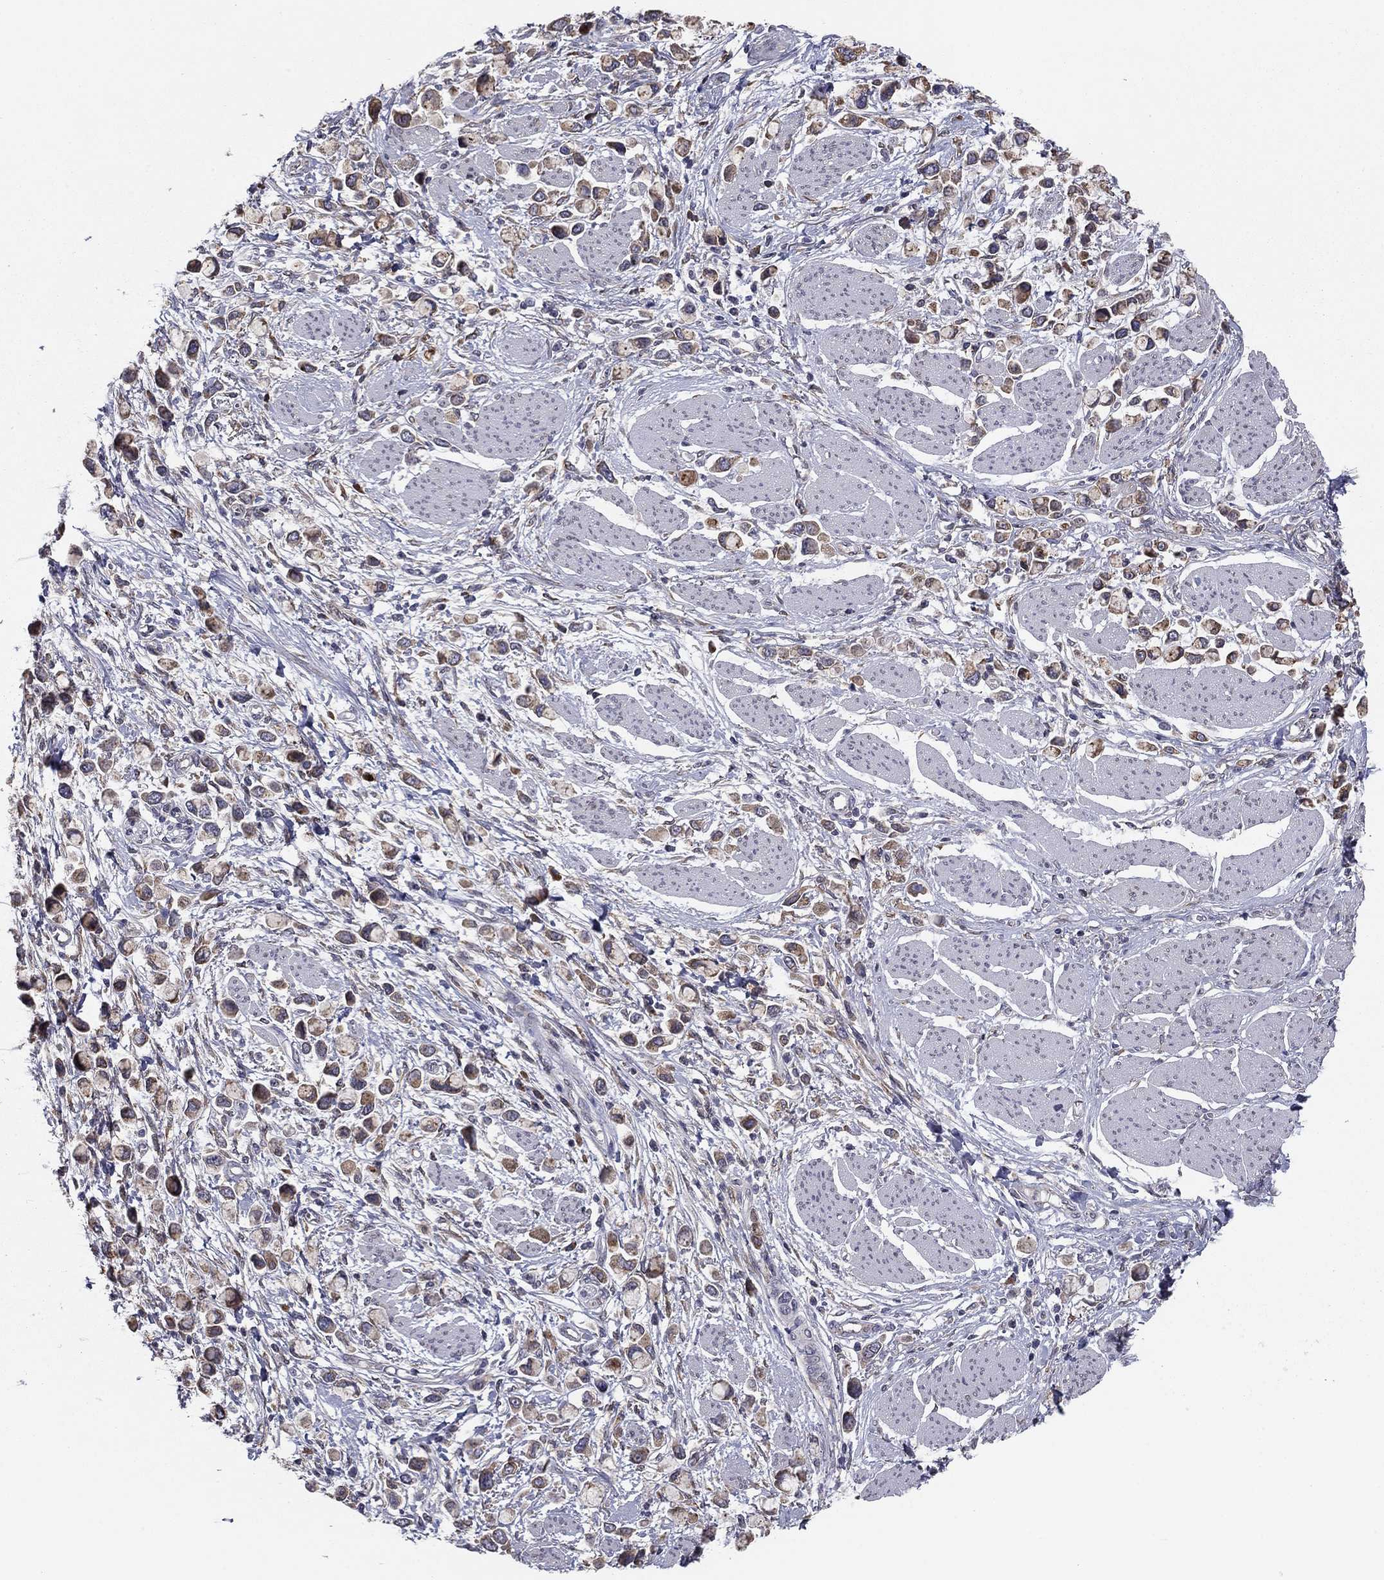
{"staining": {"intensity": "weak", "quantity": "25%-75%", "location": "cytoplasmic/membranous"}, "tissue": "stomach cancer", "cell_type": "Tumor cells", "image_type": "cancer", "snomed": [{"axis": "morphology", "description": "Adenocarcinoma, NOS"}, {"axis": "topography", "description": "Stomach"}], "caption": "Human stomach cancer (adenocarcinoma) stained with a brown dye reveals weak cytoplasmic/membranous positive staining in approximately 25%-75% of tumor cells.", "gene": "YIF1A", "patient": {"sex": "female", "age": 81}}